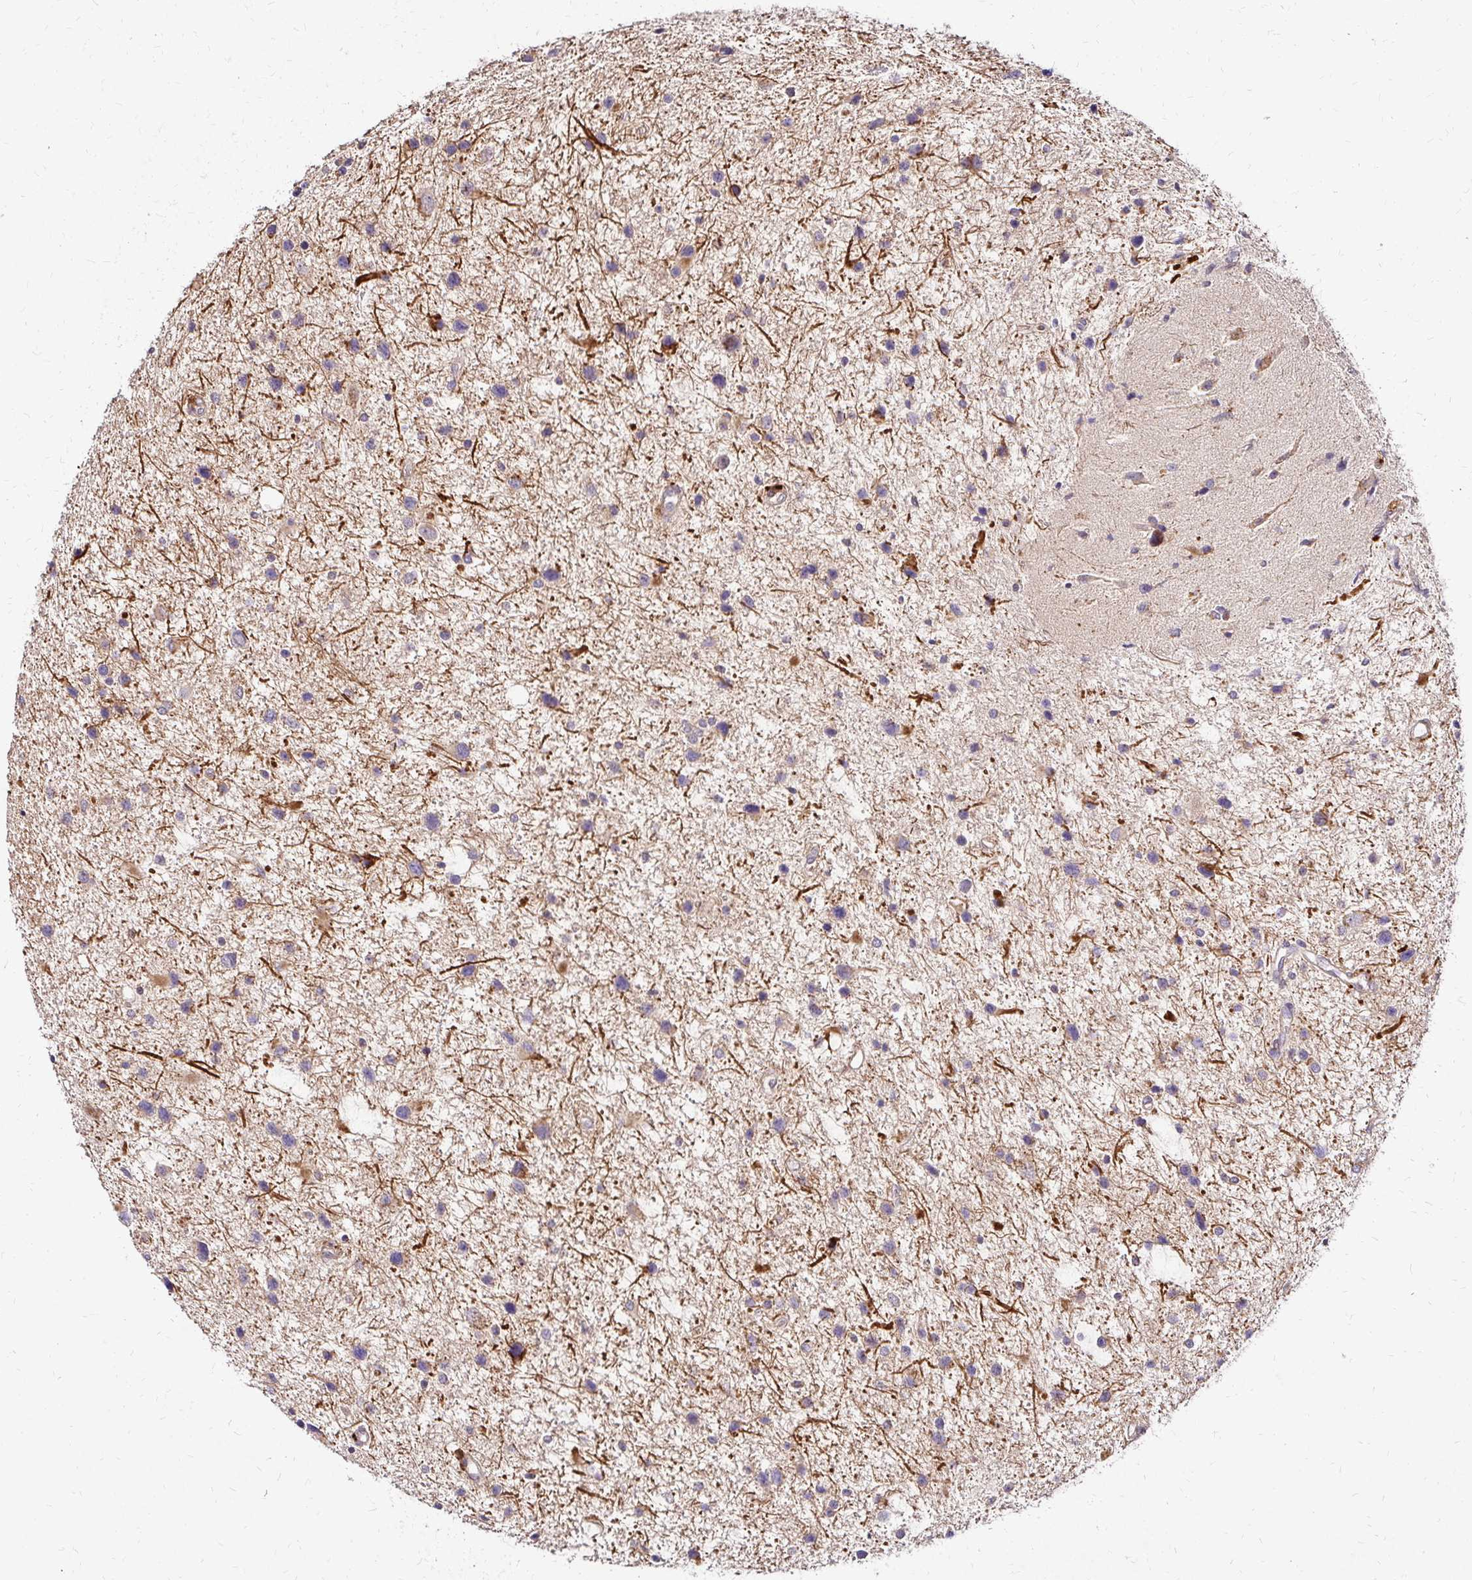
{"staining": {"intensity": "weak", "quantity": "<25%", "location": "cytoplasmic/membranous"}, "tissue": "glioma", "cell_type": "Tumor cells", "image_type": "cancer", "snomed": [{"axis": "morphology", "description": "Glioma, malignant, Low grade"}, {"axis": "topography", "description": "Brain"}], "caption": "The histopathology image displays no staining of tumor cells in glioma.", "gene": "IDUA", "patient": {"sex": "female", "age": 32}}